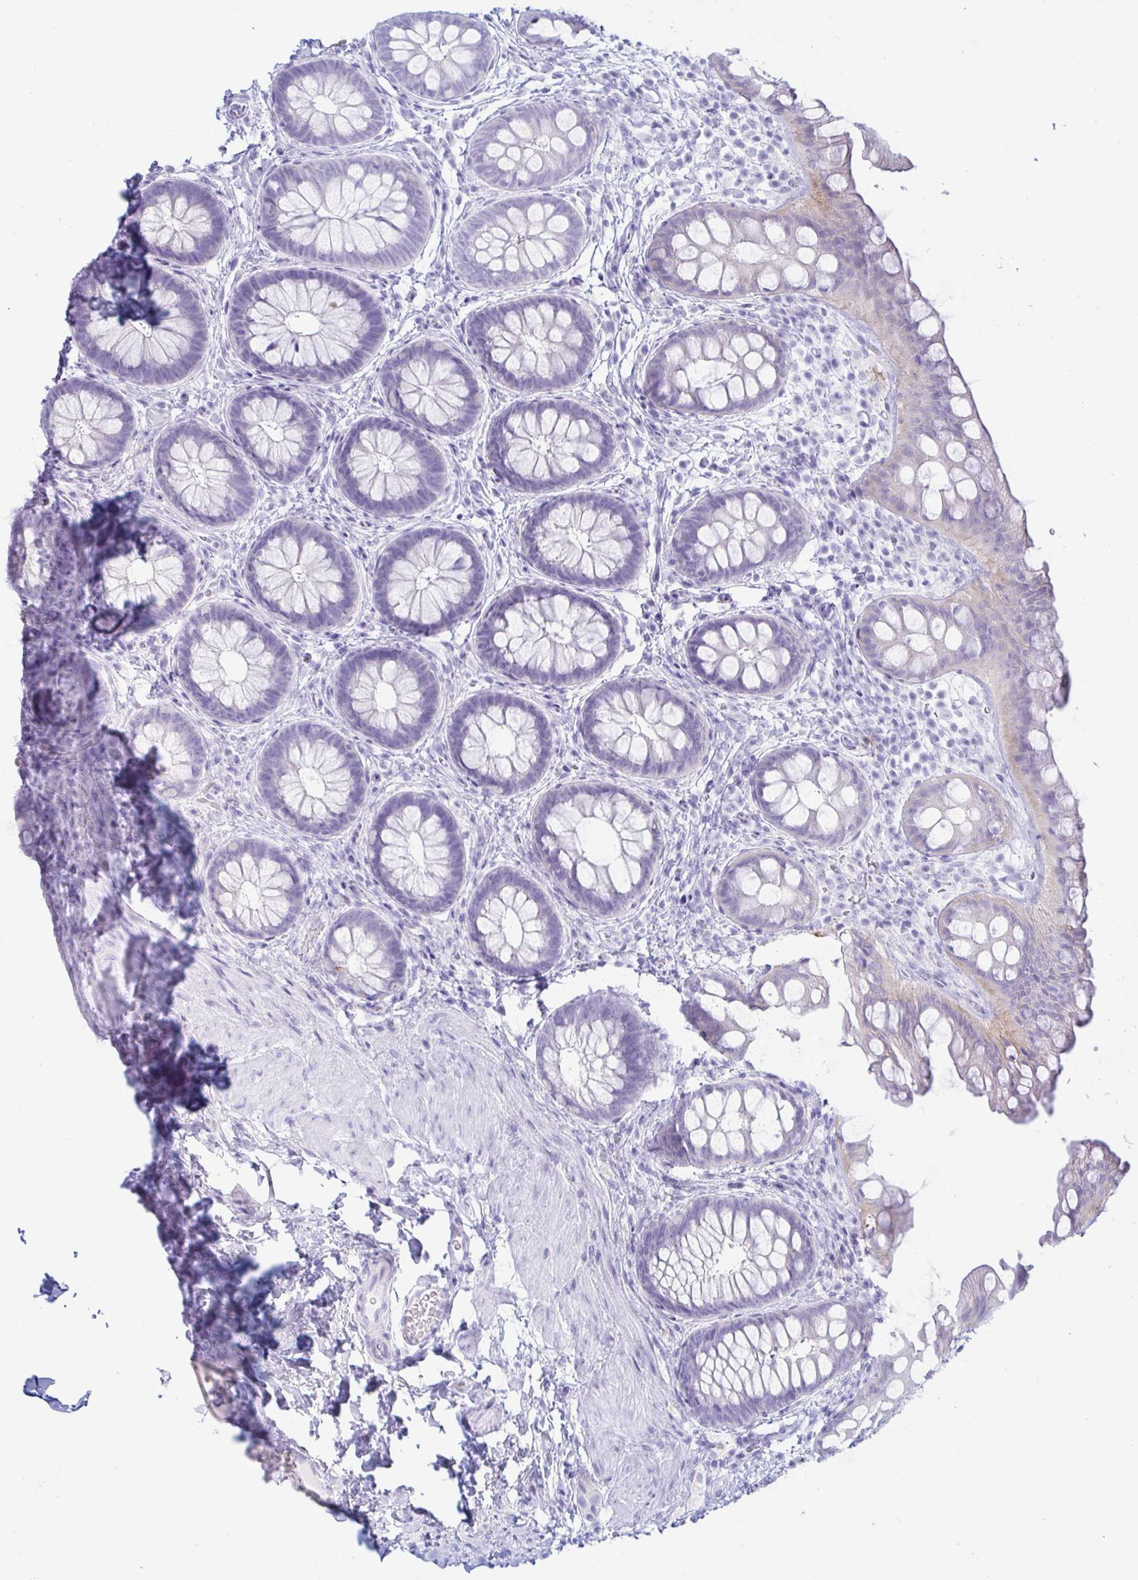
{"staining": {"intensity": "weak", "quantity": "<25%", "location": "cytoplasmic/membranous"}, "tissue": "rectum", "cell_type": "Glandular cells", "image_type": "normal", "snomed": [{"axis": "morphology", "description": "Normal tissue, NOS"}, {"axis": "topography", "description": "Rectum"}], "caption": "Immunohistochemistry histopathology image of benign rectum: human rectum stained with DAB (3,3'-diaminobenzidine) shows no significant protein staining in glandular cells. Nuclei are stained in blue.", "gene": "ERICH6", "patient": {"sex": "female", "age": 69}}